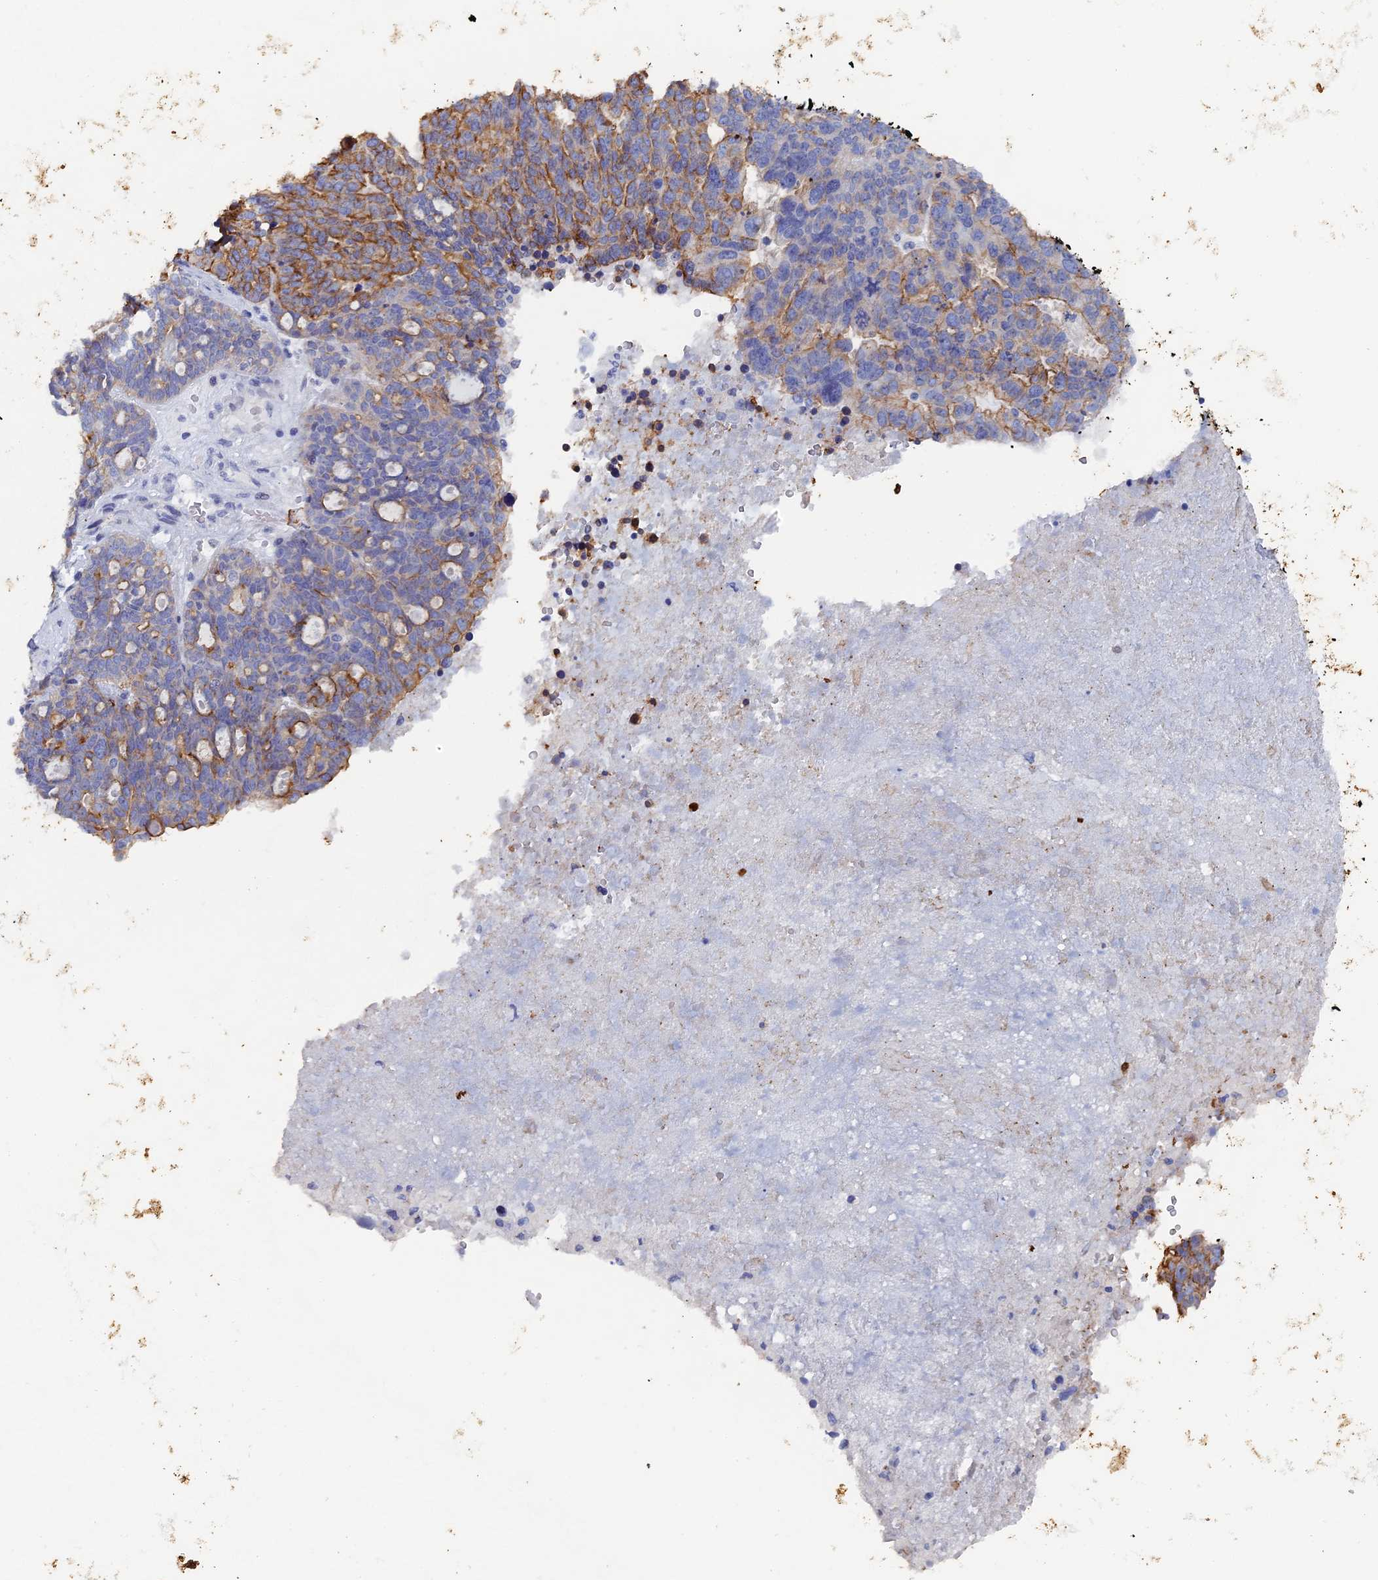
{"staining": {"intensity": "moderate", "quantity": "25%-75%", "location": "cytoplasmic/membranous"}, "tissue": "ovarian cancer", "cell_type": "Tumor cells", "image_type": "cancer", "snomed": [{"axis": "morphology", "description": "Cystadenocarcinoma, serous, NOS"}, {"axis": "topography", "description": "Ovary"}], "caption": "Serous cystadenocarcinoma (ovarian) stained with a brown dye displays moderate cytoplasmic/membranous positive expression in approximately 25%-75% of tumor cells.", "gene": "SRFBP1", "patient": {"sex": "female", "age": 59}}